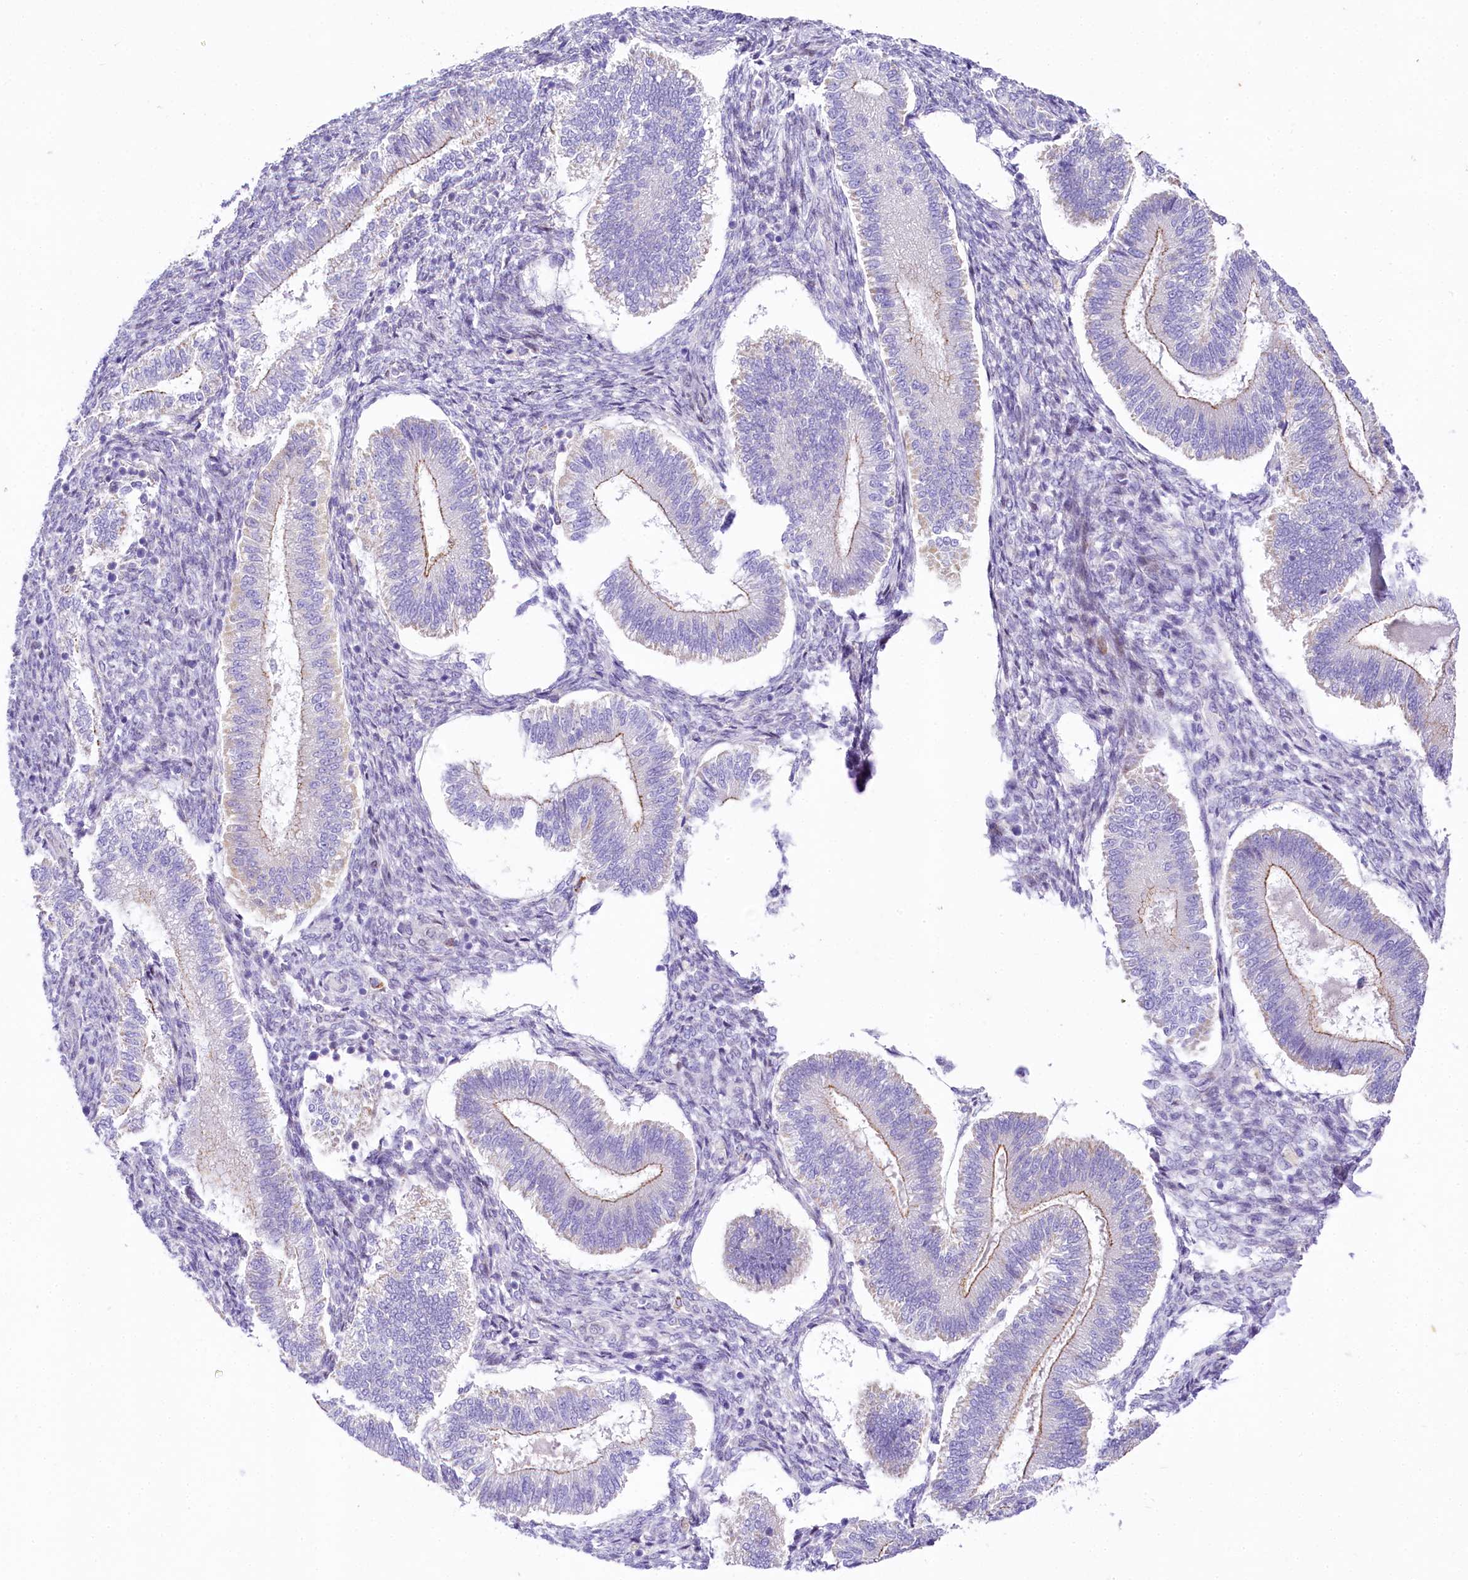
{"staining": {"intensity": "moderate", "quantity": "<25%", "location": "cytoplasmic/membranous"}, "tissue": "endometrium", "cell_type": "Cells in endometrial stroma", "image_type": "normal", "snomed": [{"axis": "morphology", "description": "Normal tissue, NOS"}, {"axis": "topography", "description": "Endometrium"}], "caption": "About <25% of cells in endometrial stroma in normal human endometrium reveal moderate cytoplasmic/membranous protein positivity as visualized by brown immunohistochemical staining.", "gene": "PPIP5K2", "patient": {"sex": "female", "age": 25}}